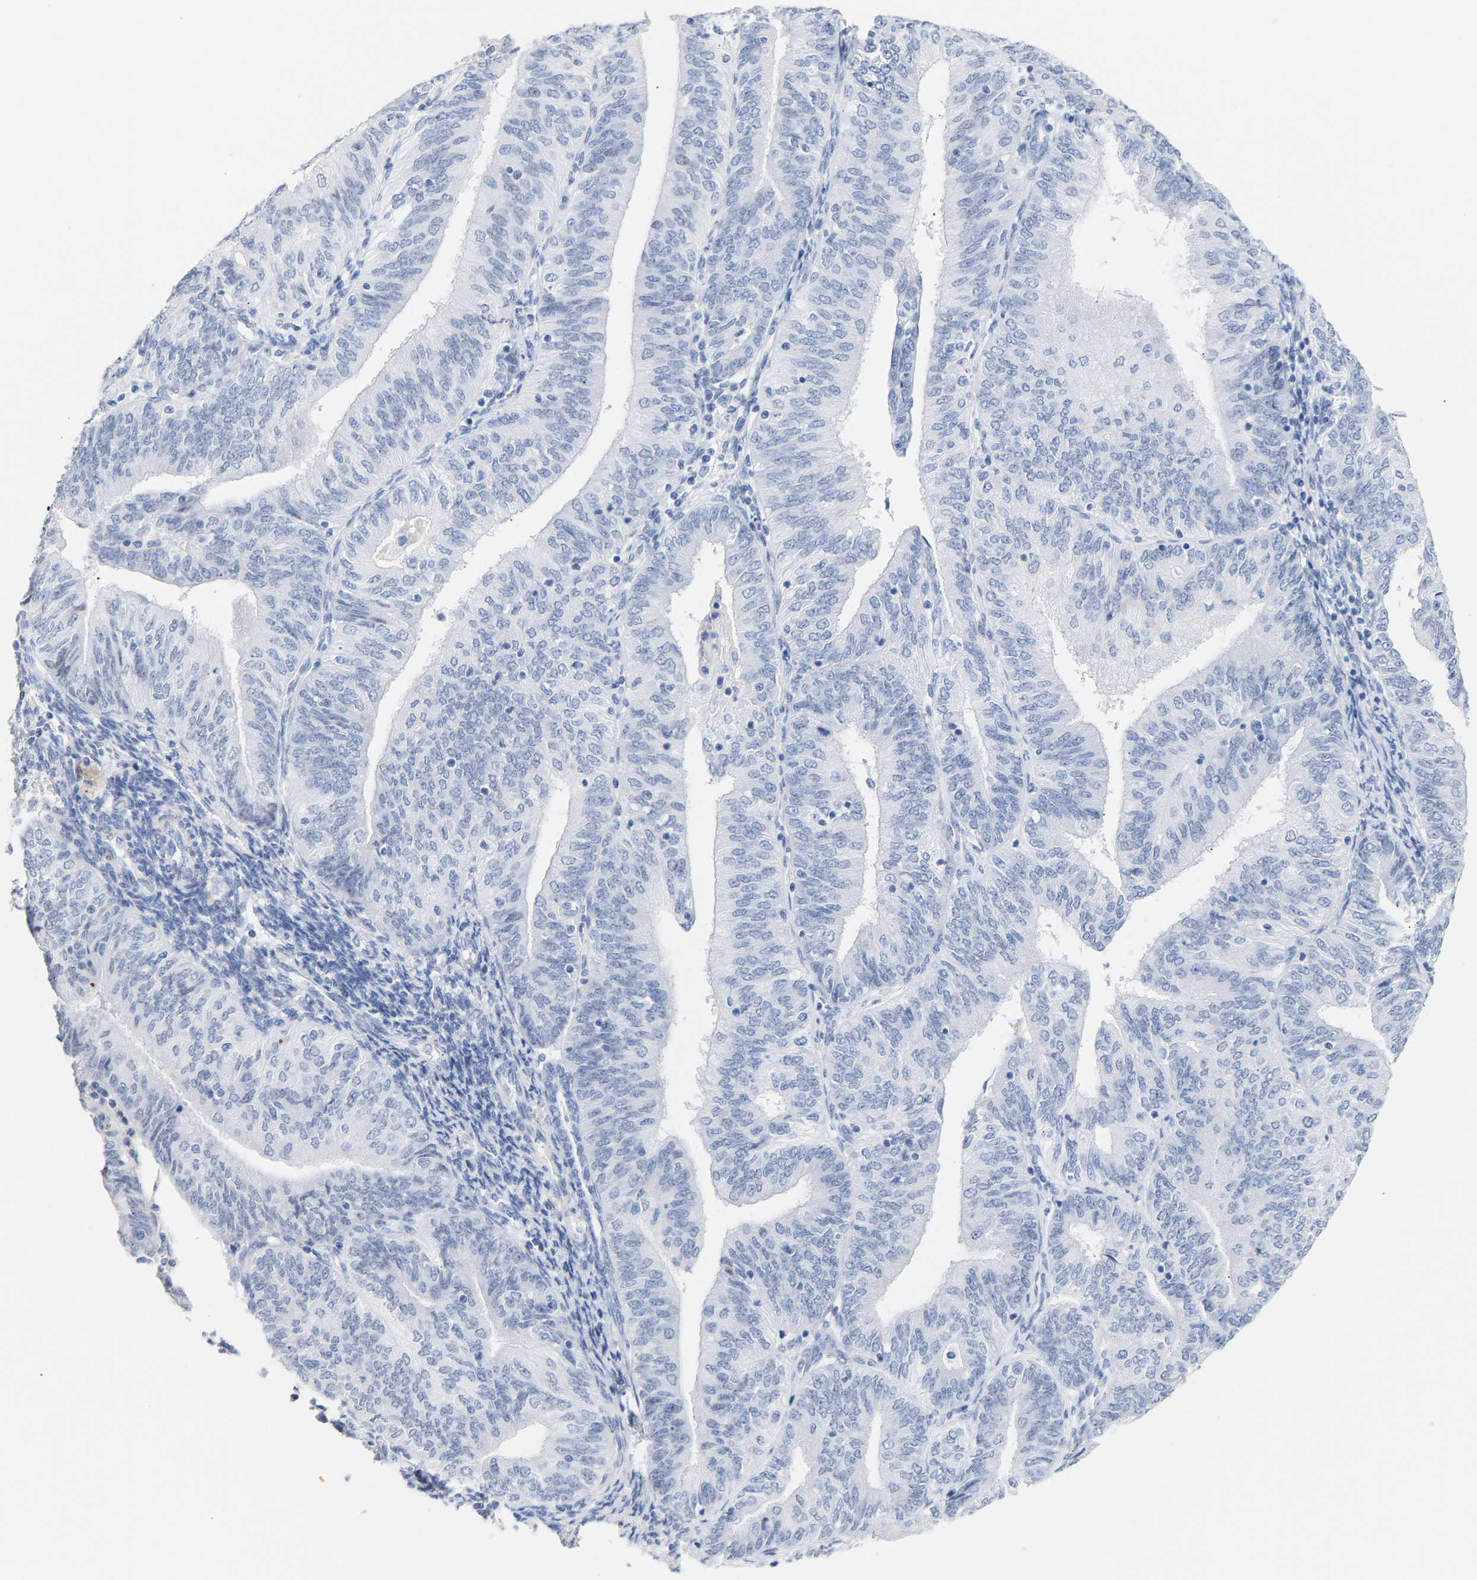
{"staining": {"intensity": "negative", "quantity": "none", "location": "none"}, "tissue": "endometrial cancer", "cell_type": "Tumor cells", "image_type": "cancer", "snomed": [{"axis": "morphology", "description": "Adenocarcinoma, NOS"}, {"axis": "topography", "description": "Endometrium"}], "caption": "Micrograph shows no significant protein positivity in tumor cells of endometrial cancer (adenocarcinoma).", "gene": "AMPH", "patient": {"sex": "female", "age": 58}}